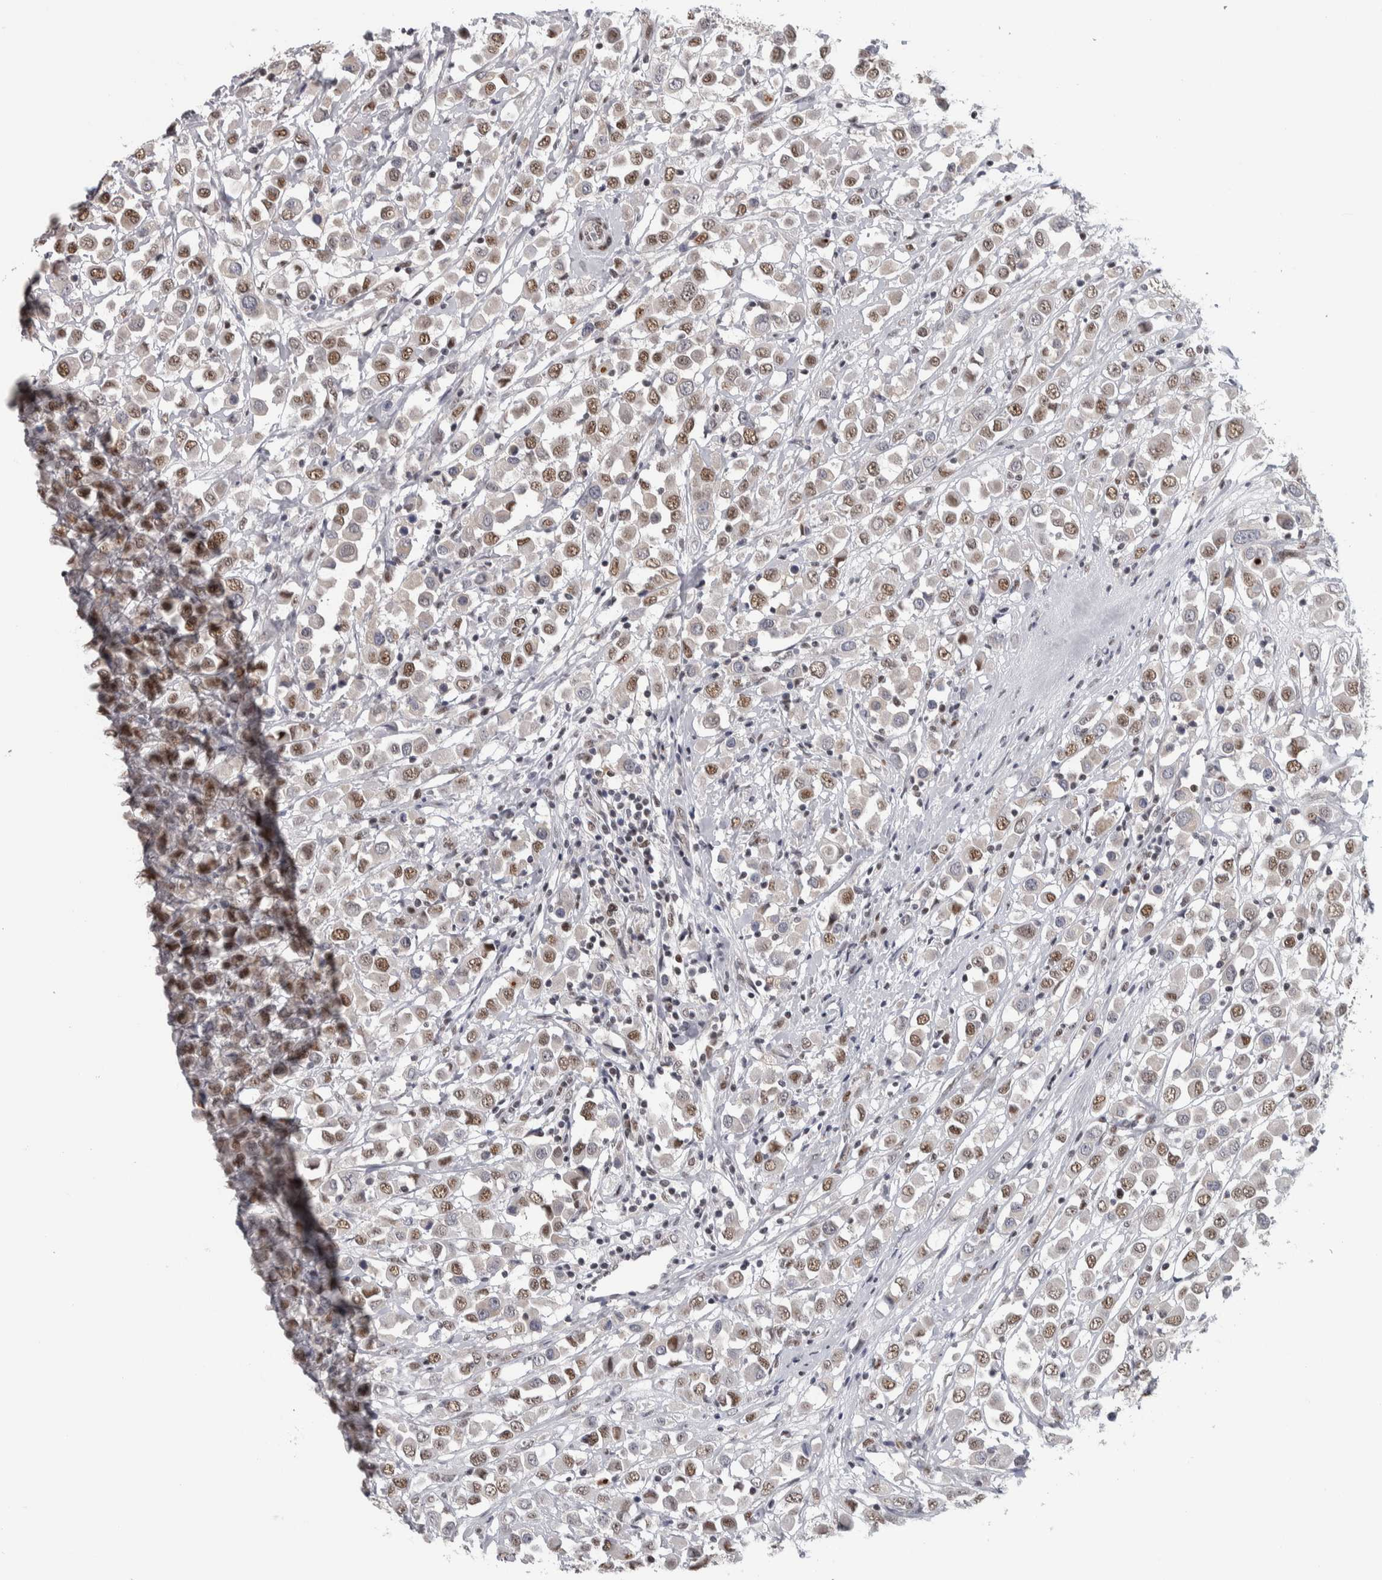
{"staining": {"intensity": "moderate", "quantity": ">75%", "location": "nuclear"}, "tissue": "breast cancer", "cell_type": "Tumor cells", "image_type": "cancer", "snomed": [{"axis": "morphology", "description": "Duct carcinoma"}, {"axis": "topography", "description": "Breast"}], "caption": "Immunohistochemistry (IHC) micrograph of human breast cancer stained for a protein (brown), which reveals medium levels of moderate nuclear expression in approximately >75% of tumor cells.", "gene": "HEXIM2", "patient": {"sex": "female", "age": 61}}